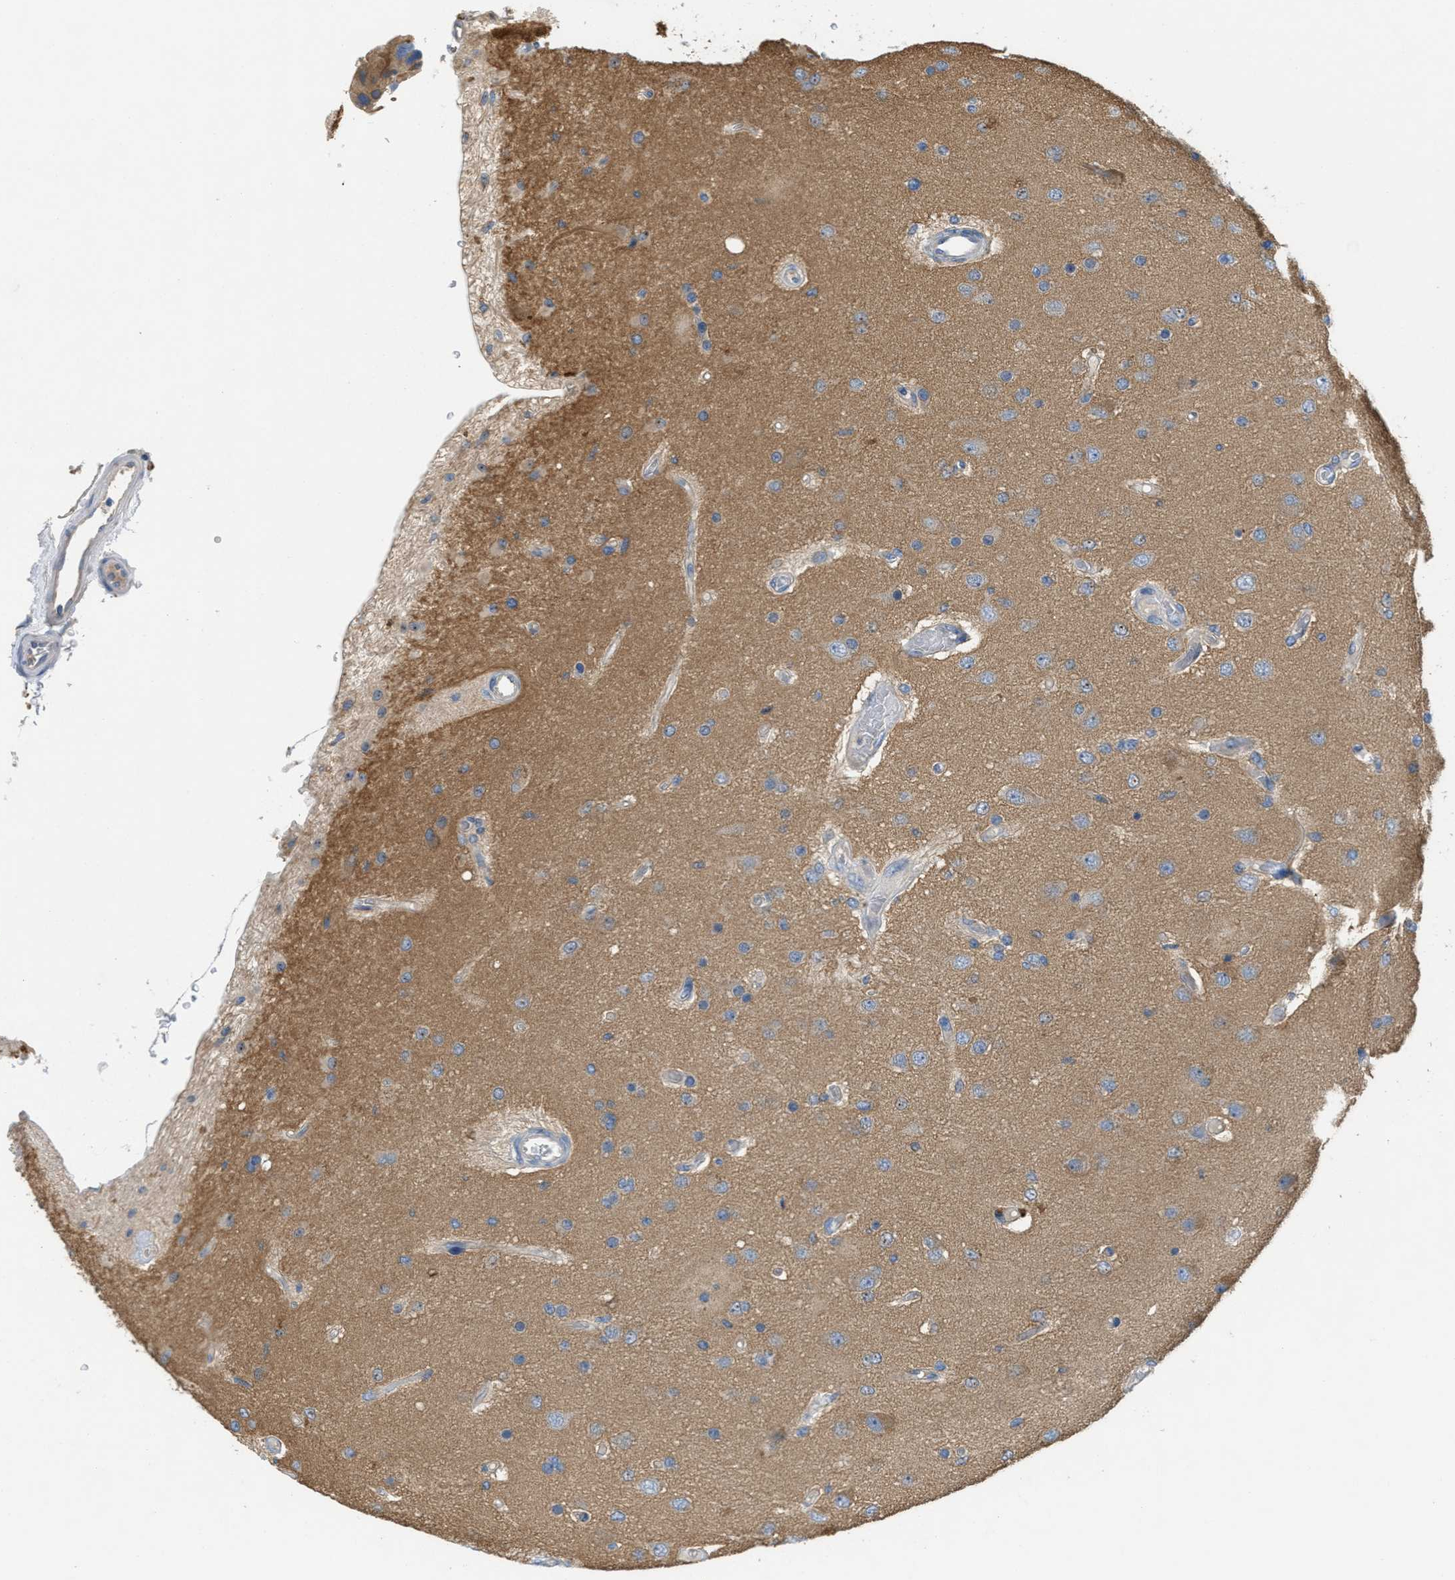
{"staining": {"intensity": "weak", "quantity": "25%-75%", "location": "cytoplasmic/membranous"}, "tissue": "glioma", "cell_type": "Tumor cells", "image_type": "cancer", "snomed": [{"axis": "morphology", "description": "Normal tissue, NOS"}, {"axis": "morphology", "description": "Glioma, malignant, High grade"}, {"axis": "topography", "description": "Cerebral cortex"}], "caption": "A high-resolution micrograph shows immunohistochemistry (IHC) staining of glioma, which reveals weak cytoplasmic/membranous positivity in about 25%-75% of tumor cells.", "gene": "UBA5", "patient": {"sex": "male", "age": 77}}